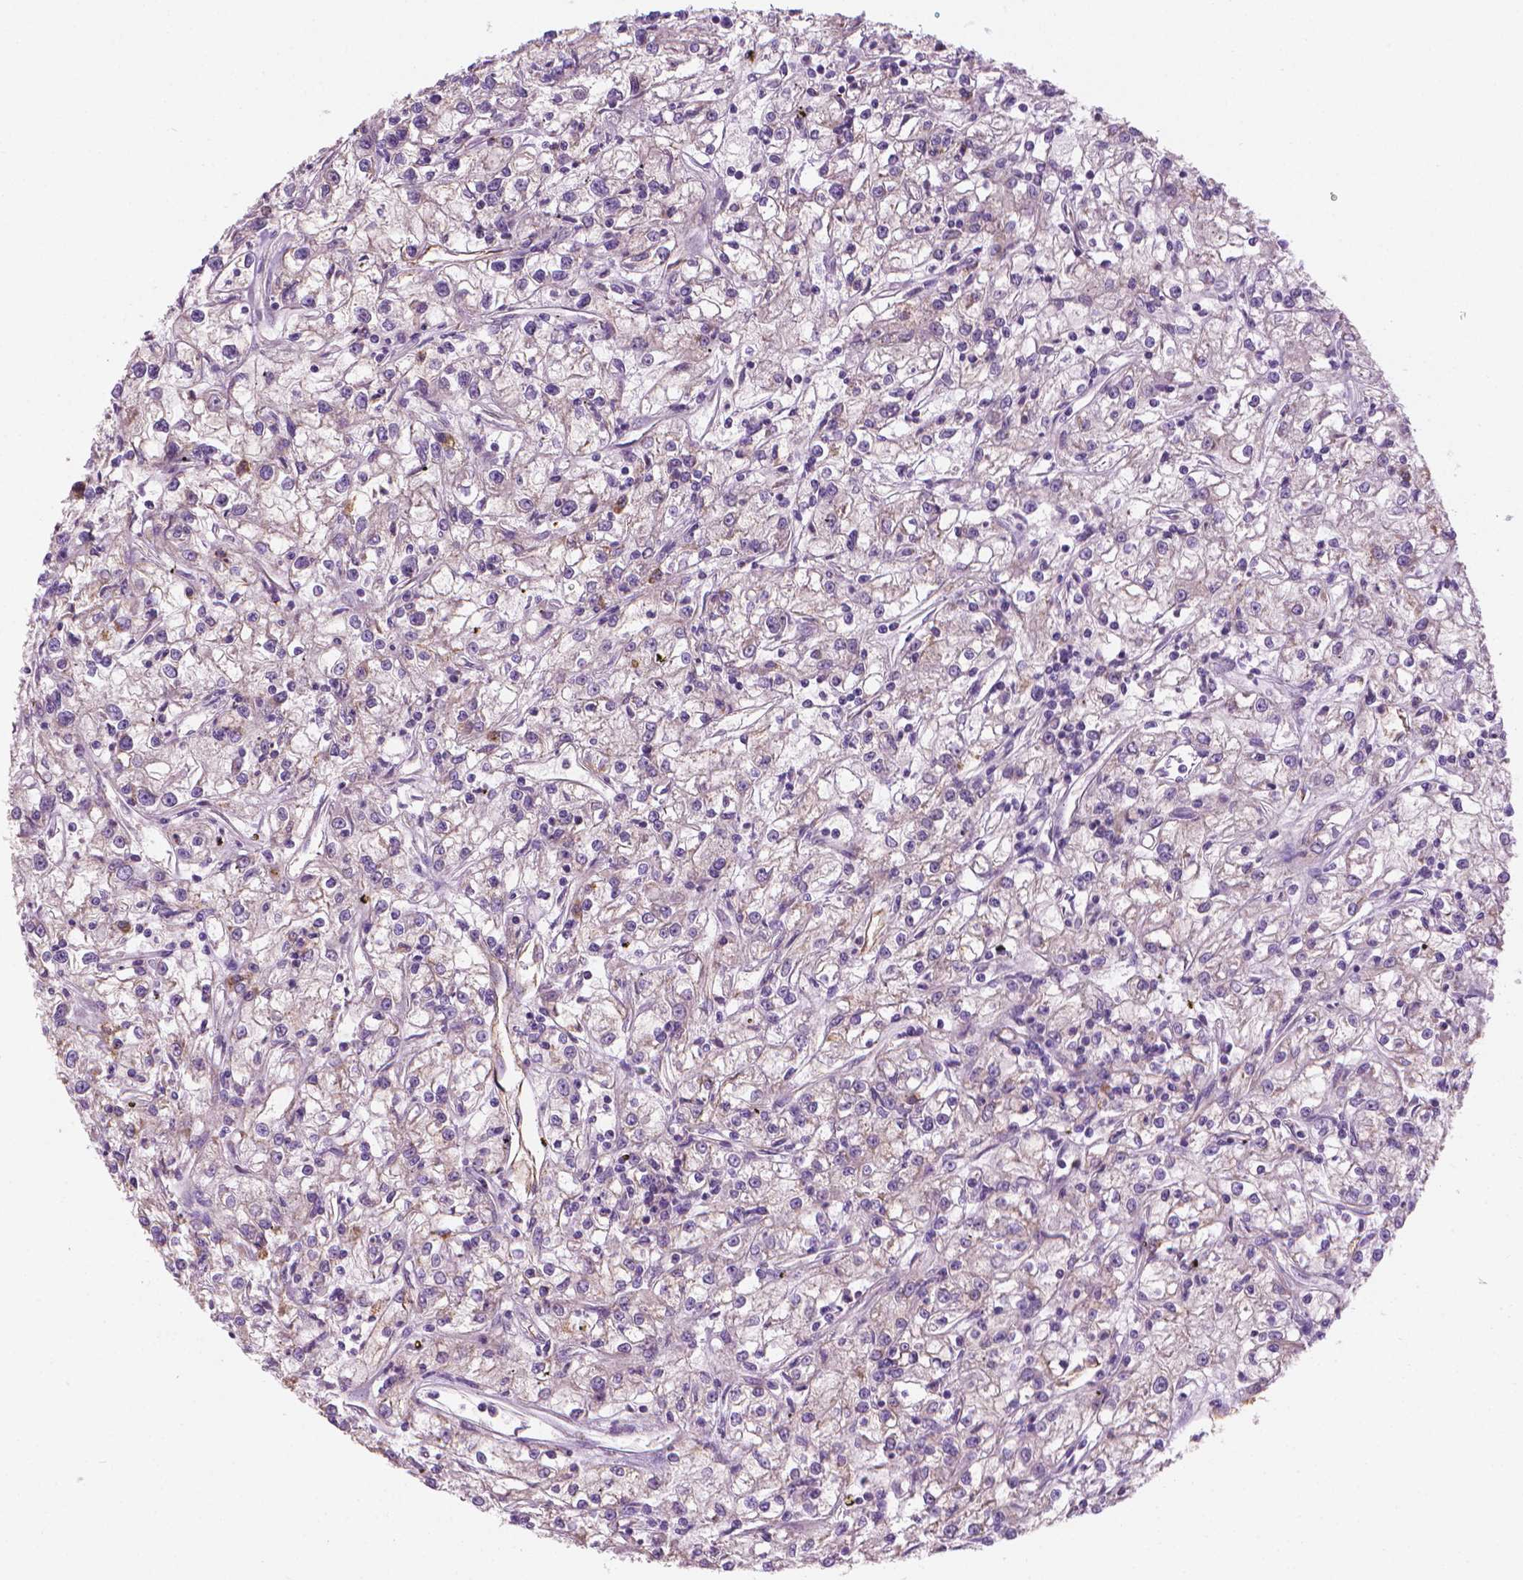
{"staining": {"intensity": "negative", "quantity": "none", "location": "none"}, "tissue": "renal cancer", "cell_type": "Tumor cells", "image_type": "cancer", "snomed": [{"axis": "morphology", "description": "Adenocarcinoma, NOS"}, {"axis": "topography", "description": "Kidney"}], "caption": "High power microscopy photomicrograph of an IHC image of renal cancer (adenocarcinoma), revealing no significant positivity in tumor cells.", "gene": "TTC29", "patient": {"sex": "female", "age": 59}}